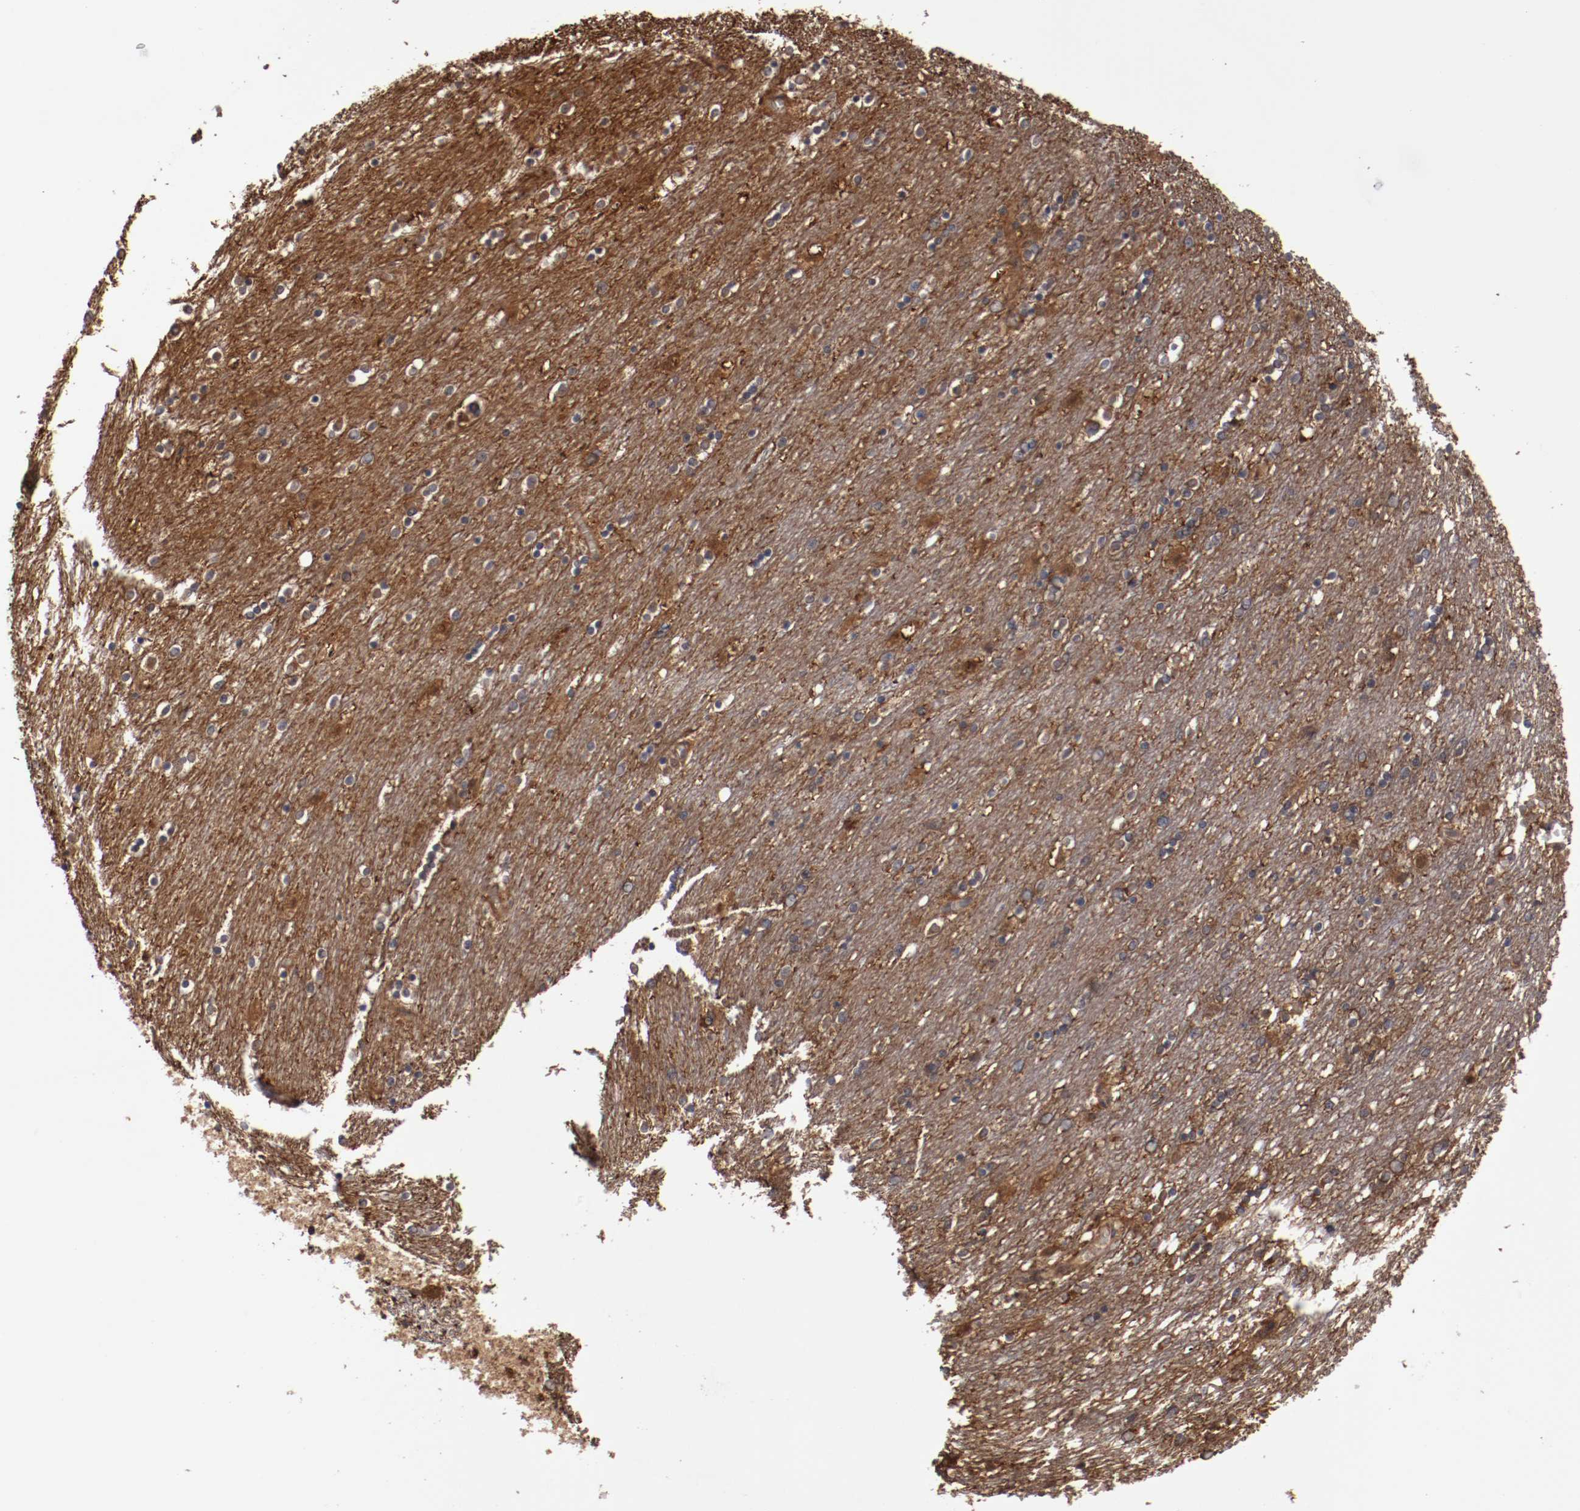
{"staining": {"intensity": "negative", "quantity": "none", "location": "none"}, "tissue": "caudate", "cell_type": "Glial cells", "image_type": "normal", "snomed": [{"axis": "morphology", "description": "Normal tissue, NOS"}, {"axis": "topography", "description": "Lateral ventricle wall"}], "caption": "DAB immunohistochemical staining of unremarkable human caudate exhibits no significant staining in glial cells.", "gene": "RPS6KA6", "patient": {"sex": "female", "age": 54}}